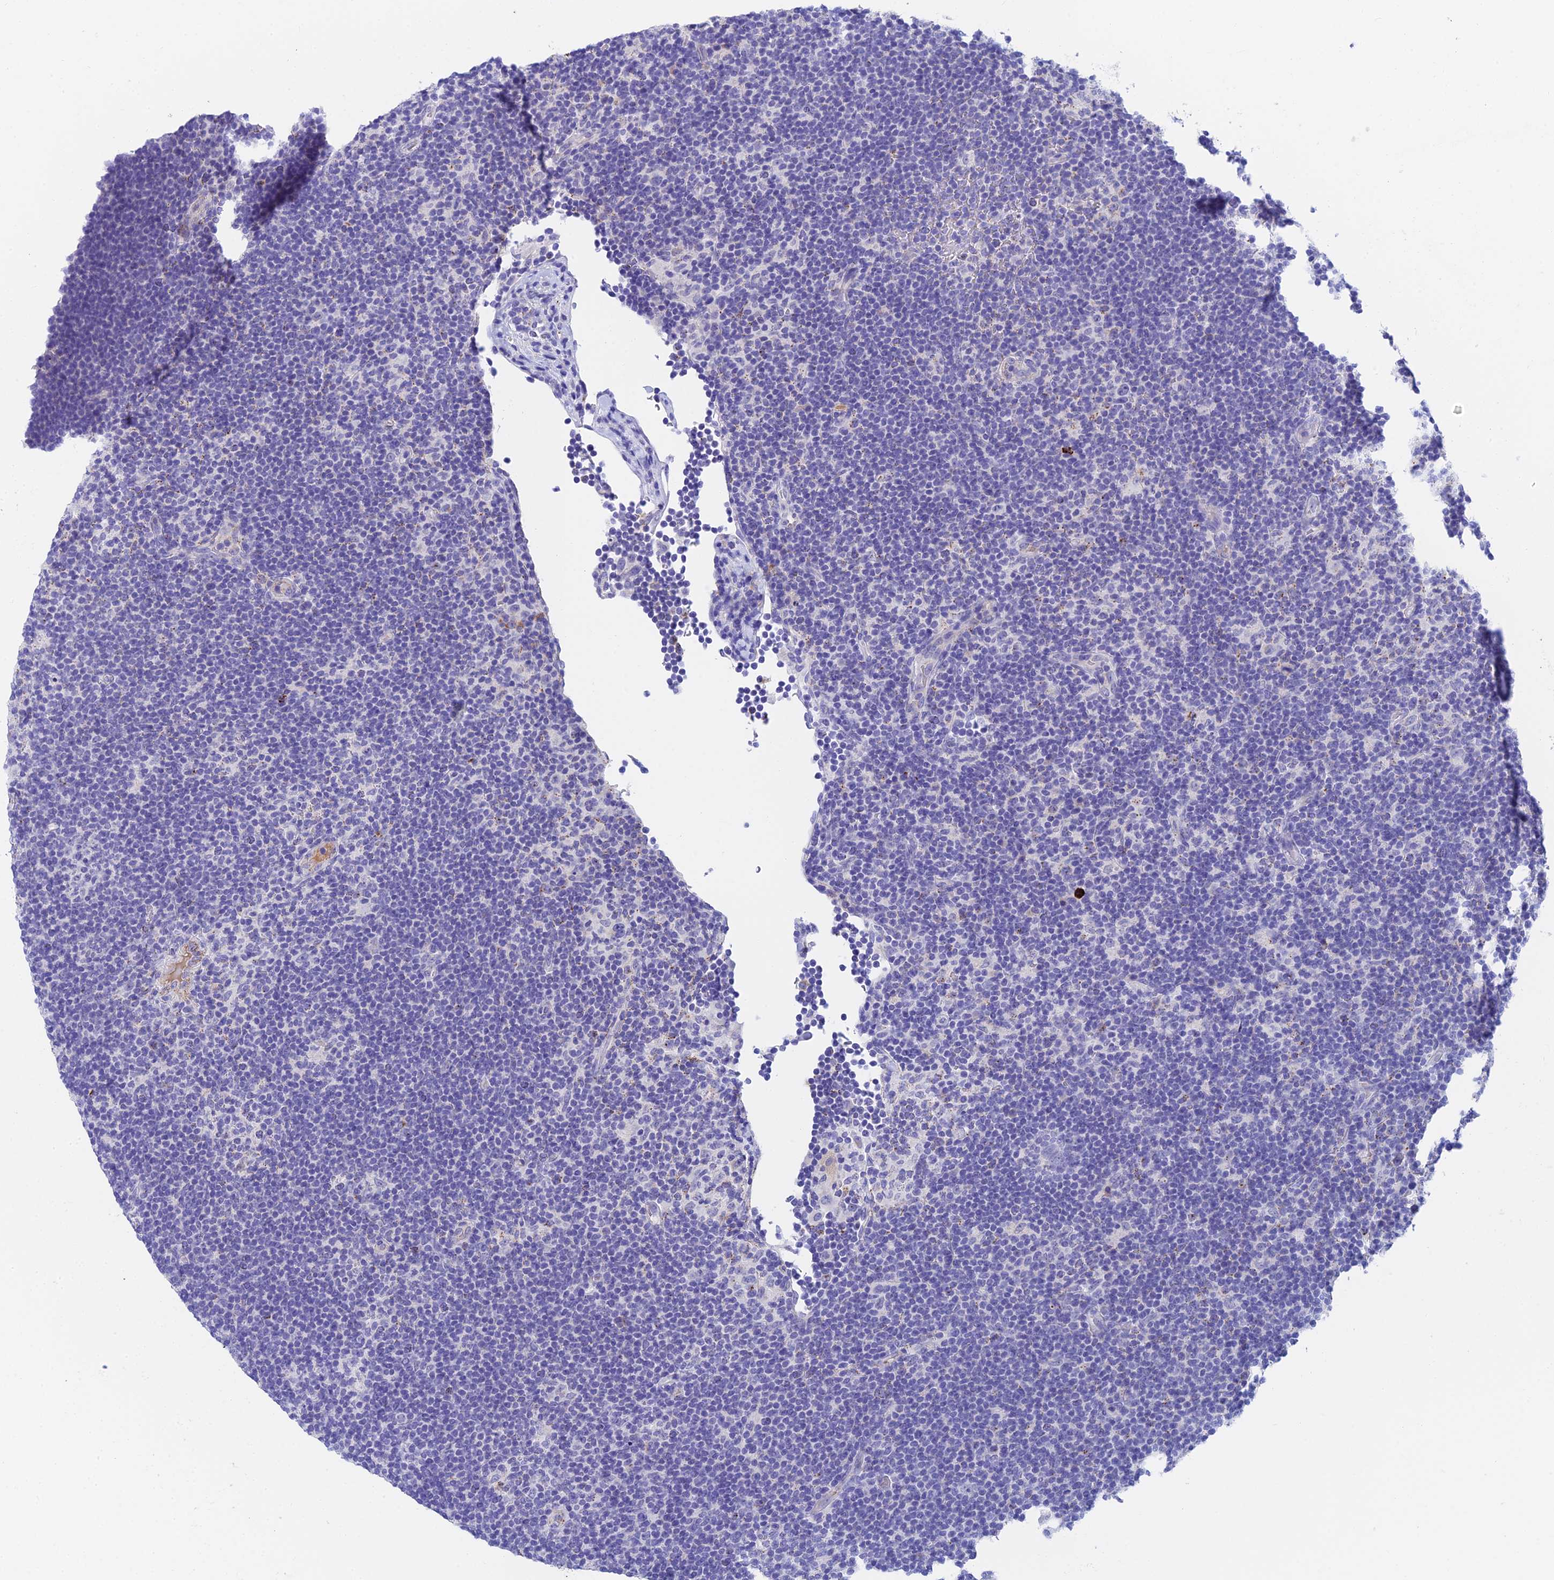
{"staining": {"intensity": "negative", "quantity": "none", "location": "none"}, "tissue": "lymphoma", "cell_type": "Tumor cells", "image_type": "cancer", "snomed": [{"axis": "morphology", "description": "Hodgkin's disease, NOS"}, {"axis": "topography", "description": "Lymph node"}], "caption": "Tumor cells are negative for brown protein staining in Hodgkin's disease.", "gene": "ADAMTS13", "patient": {"sex": "female", "age": 57}}